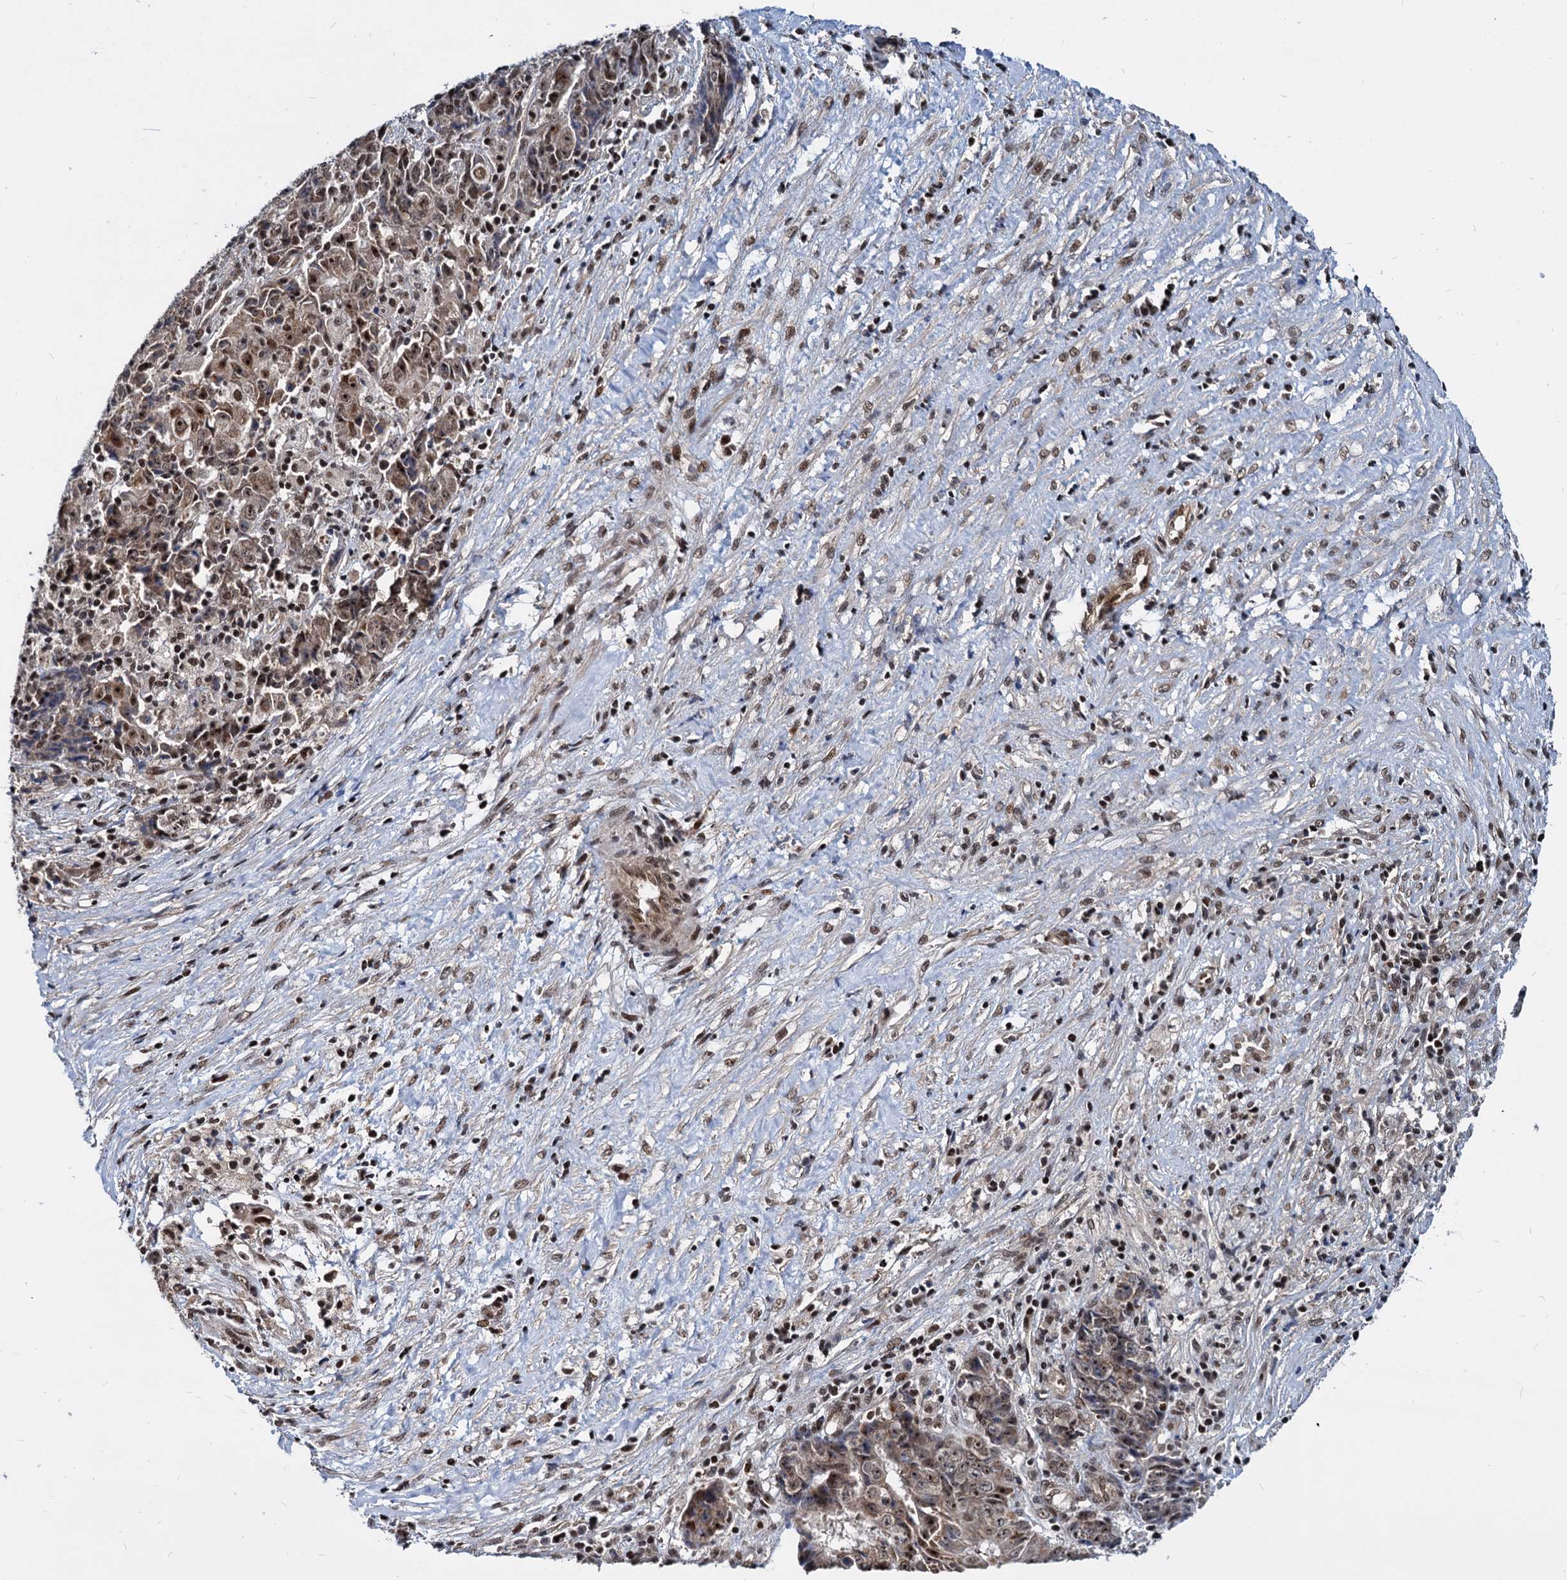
{"staining": {"intensity": "moderate", "quantity": ">75%", "location": "nuclear"}, "tissue": "ovarian cancer", "cell_type": "Tumor cells", "image_type": "cancer", "snomed": [{"axis": "morphology", "description": "Carcinoma, endometroid"}, {"axis": "topography", "description": "Ovary"}], "caption": "IHC of human endometroid carcinoma (ovarian) displays medium levels of moderate nuclear positivity in about >75% of tumor cells.", "gene": "UBLCP1", "patient": {"sex": "female", "age": 42}}